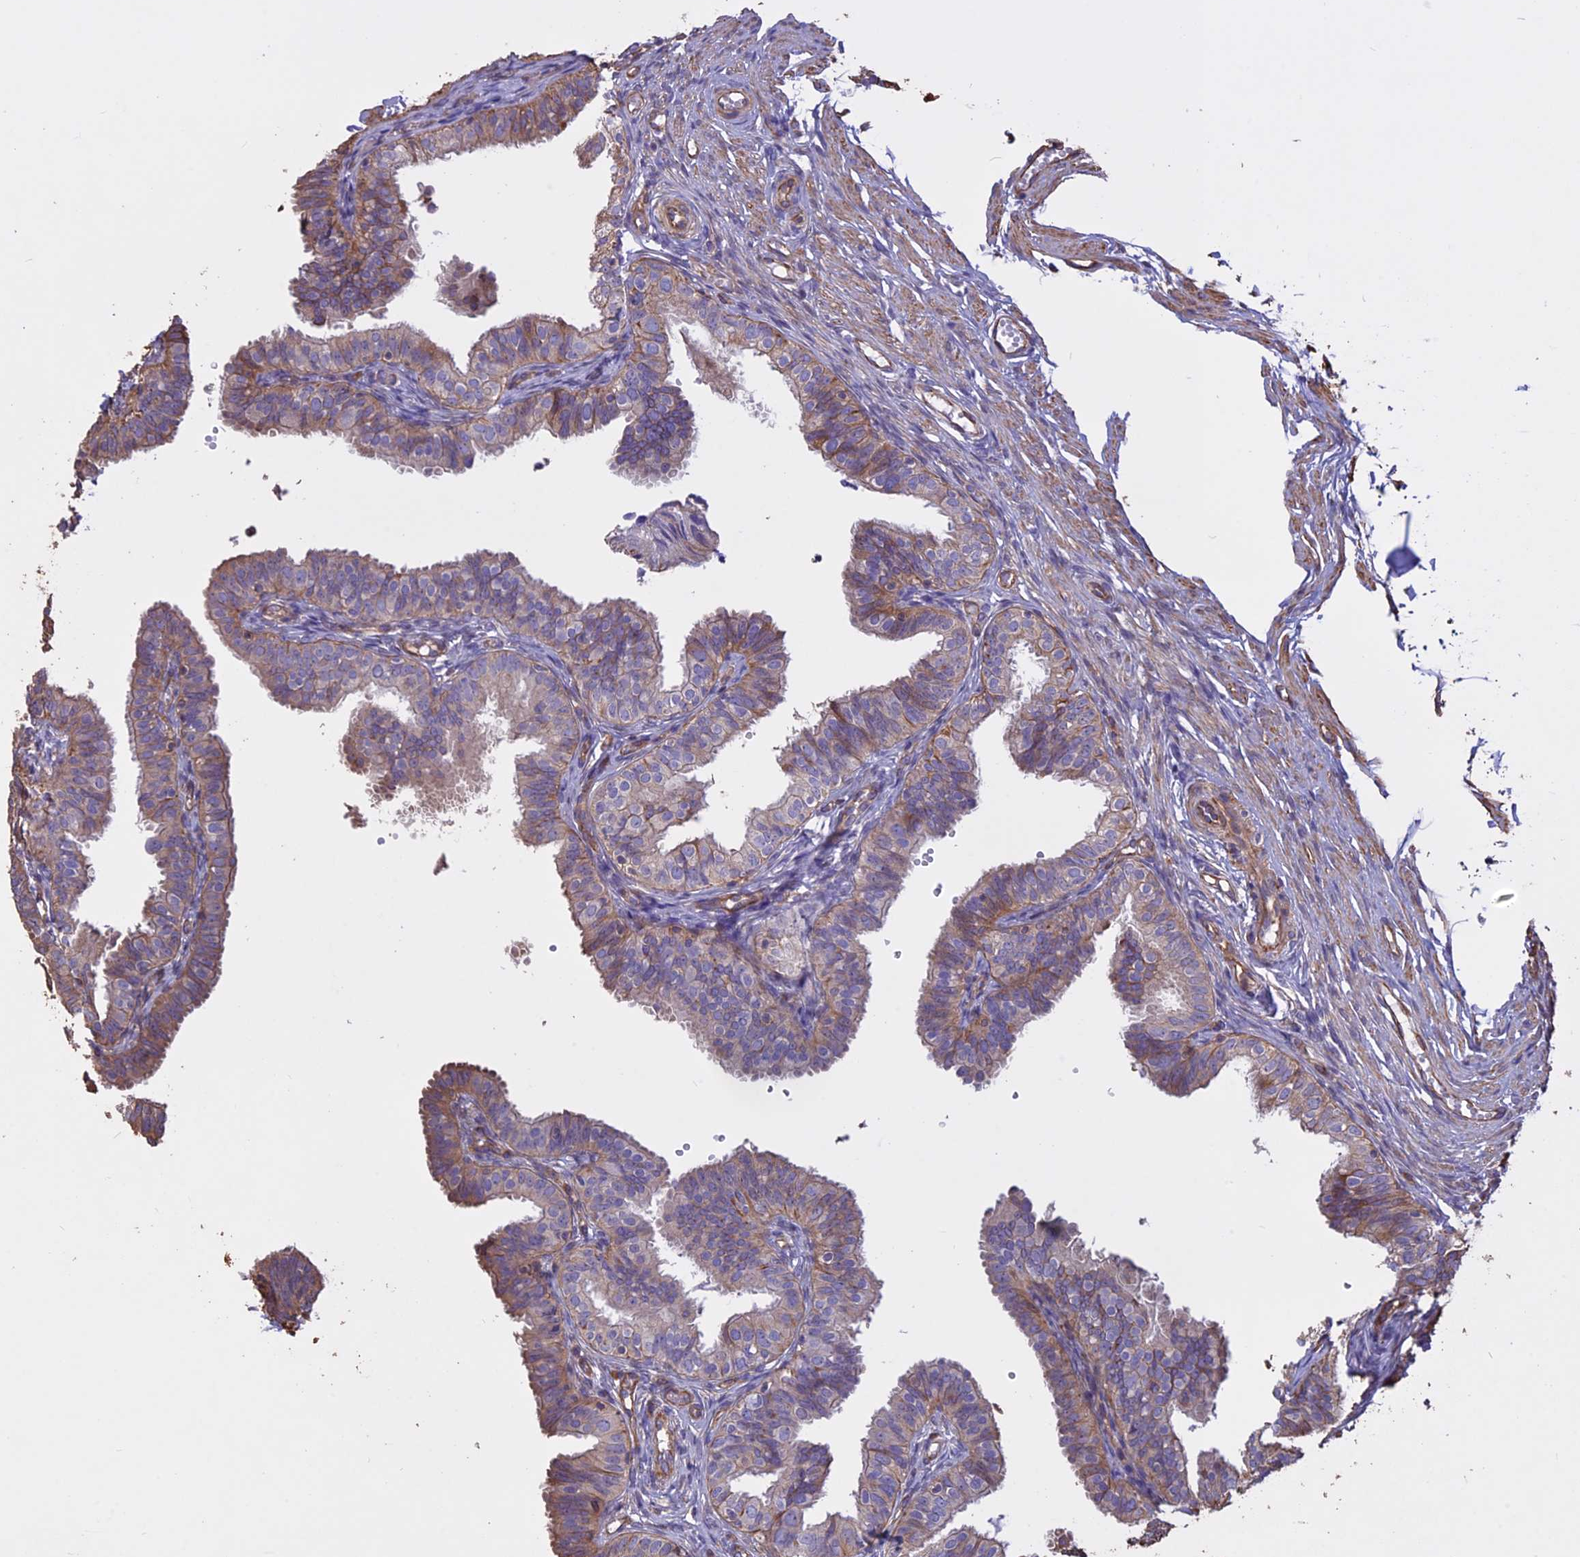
{"staining": {"intensity": "weak", "quantity": "25%-75%", "location": "cytoplasmic/membranous"}, "tissue": "fallopian tube", "cell_type": "Glandular cells", "image_type": "normal", "snomed": [{"axis": "morphology", "description": "Normal tissue, NOS"}, {"axis": "topography", "description": "Fallopian tube"}], "caption": "Brown immunohistochemical staining in normal human fallopian tube shows weak cytoplasmic/membranous expression in about 25%-75% of glandular cells.", "gene": "CCDC148", "patient": {"sex": "female", "age": 35}}